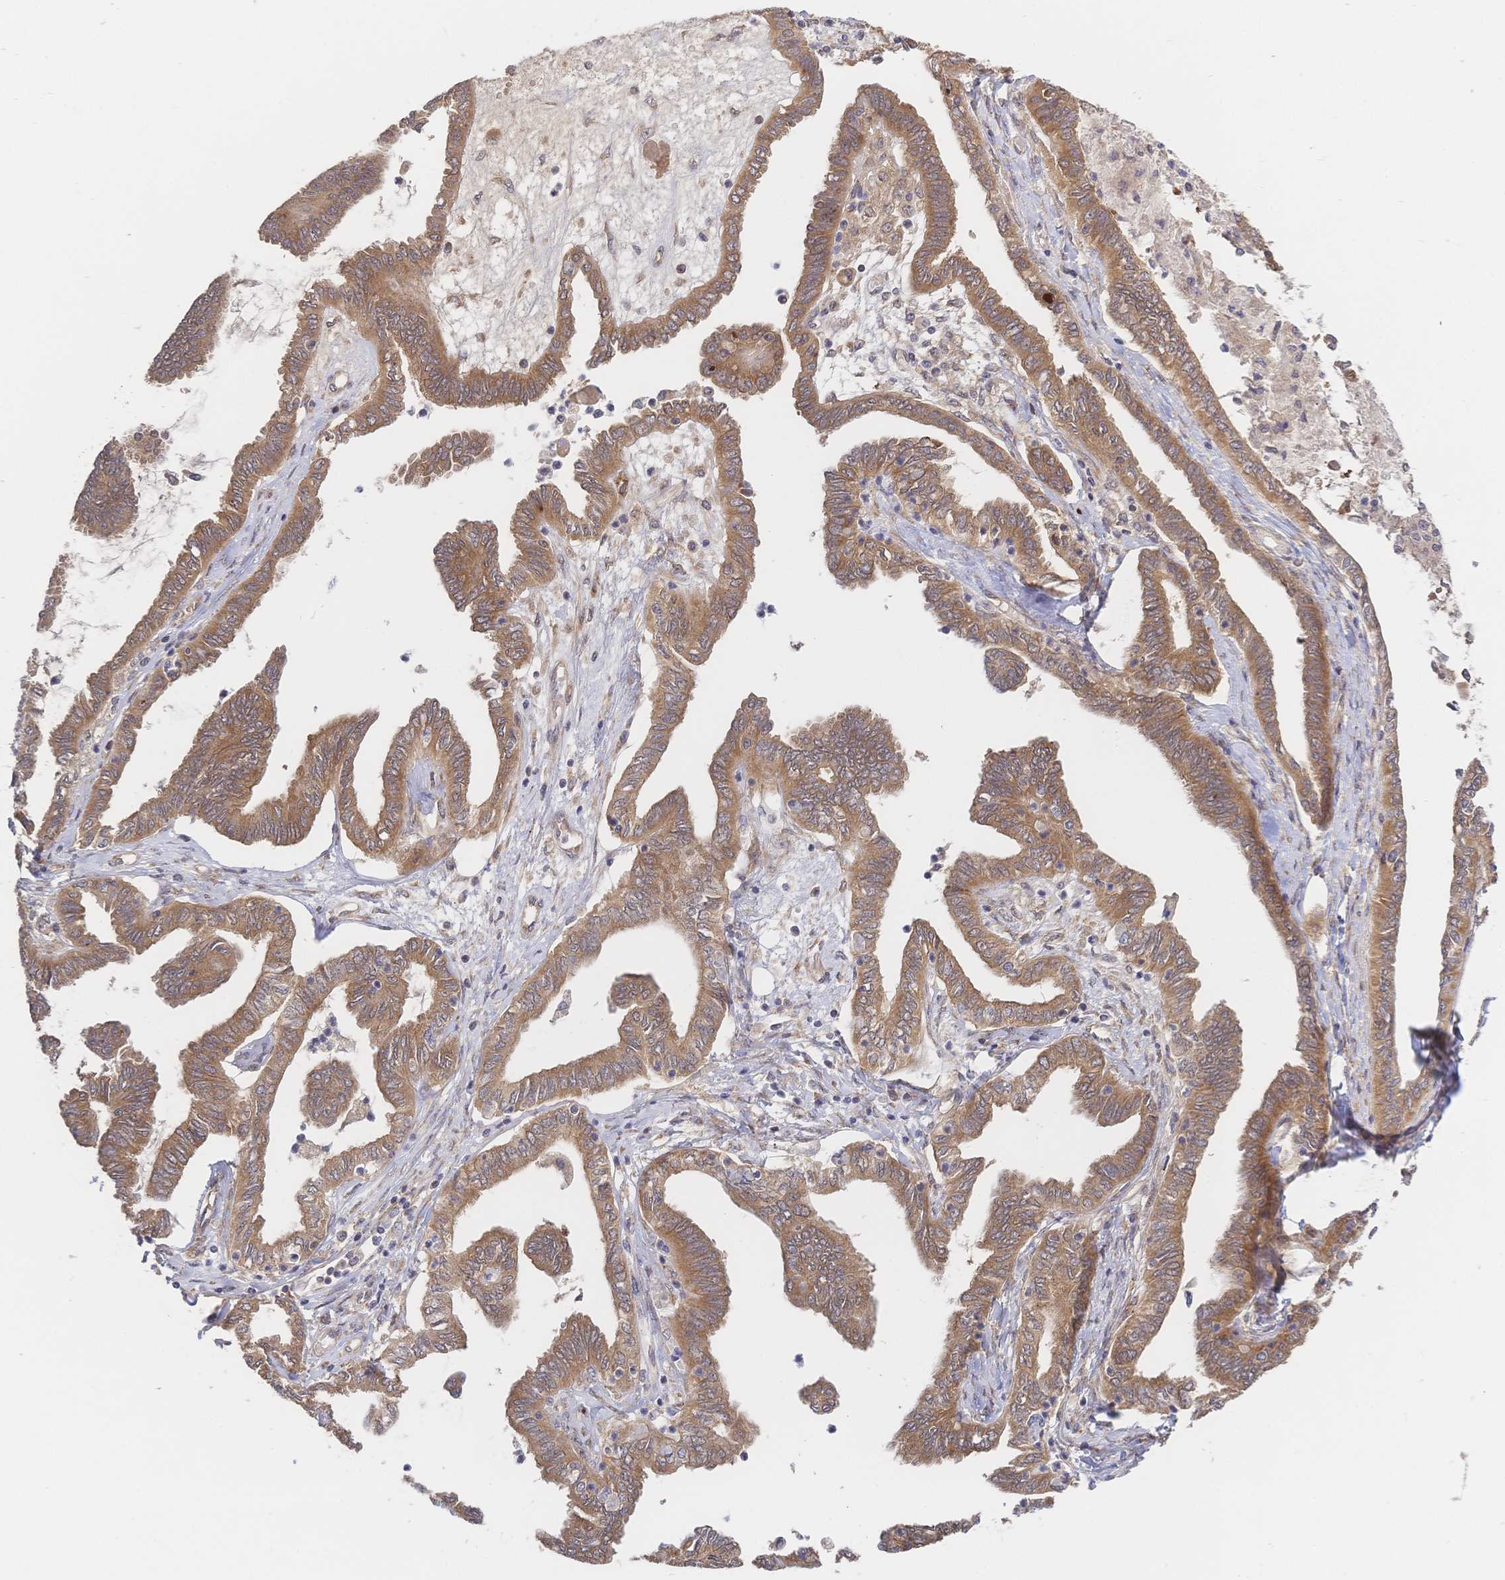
{"staining": {"intensity": "moderate", "quantity": ">75%", "location": "cytoplasmic/membranous"}, "tissue": "ovarian cancer", "cell_type": "Tumor cells", "image_type": "cancer", "snomed": [{"axis": "morphology", "description": "Carcinoma, endometroid"}, {"axis": "topography", "description": "Ovary"}], "caption": "Protein staining by immunohistochemistry (IHC) displays moderate cytoplasmic/membranous positivity in approximately >75% of tumor cells in ovarian cancer (endometroid carcinoma). The staining is performed using DAB (3,3'-diaminobenzidine) brown chromogen to label protein expression. The nuclei are counter-stained blue using hematoxylin.", "gene": "LMO4", "patient": {"sex": "female", "age": 70}}